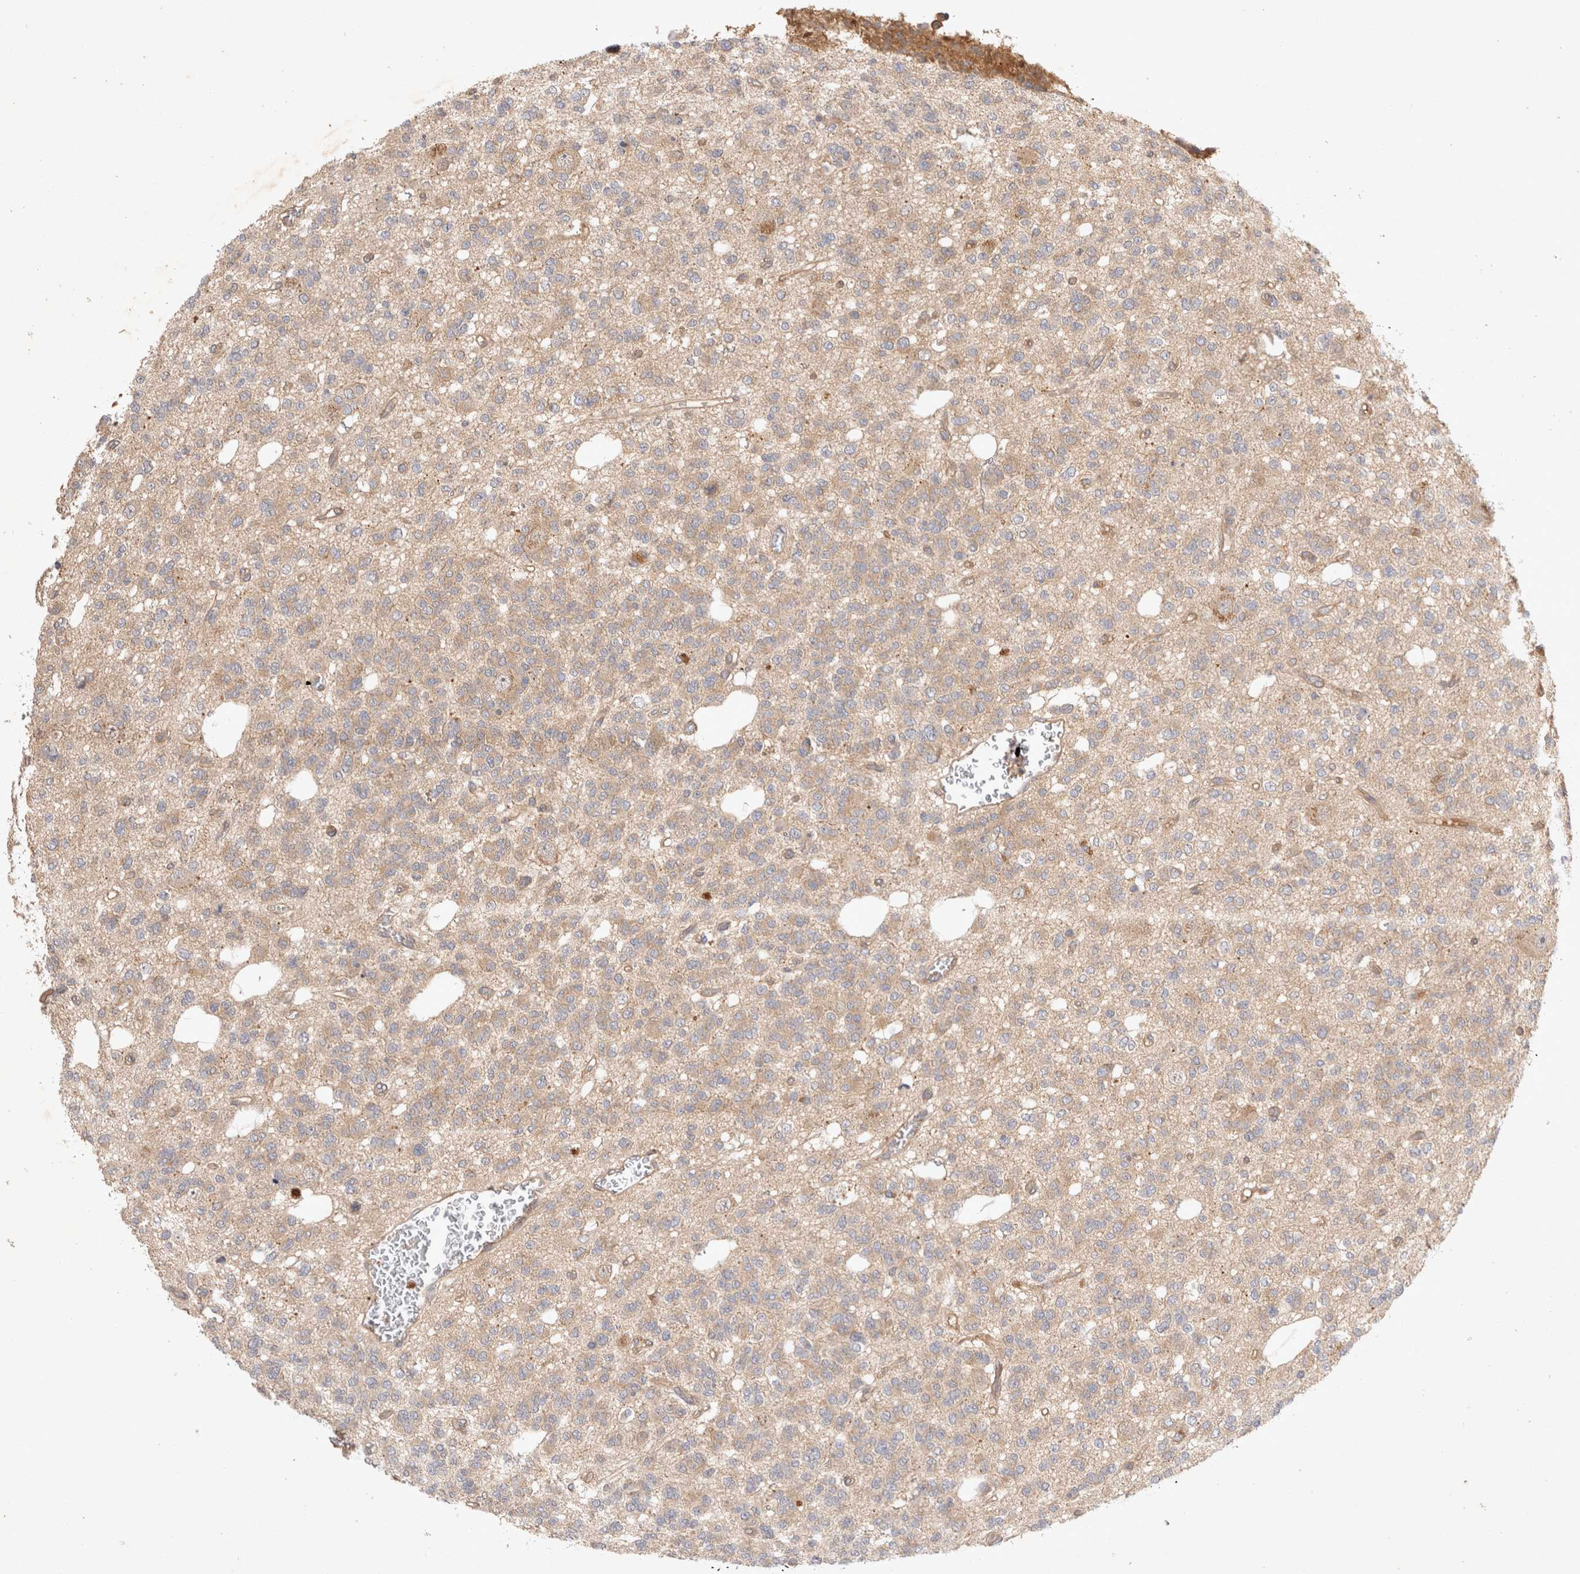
{"staining": {"intensity": "weak", "quantity": ">75%", "location": "cytoplasmic/membranous"}, "tissue": "glioma", "cell_type": "Tumor cells", "image_type": "cancer", "snomed": [{"axis": "morphology", "description": "Glioma, malignant, Low grade"}, {"axis": "topography", "description": "Brain"}], "caption": "Tumor cells show low levels of weak cytoplasmic/membranous expression in about >75% of cells in low-grade glioma (malignant).", "gene": "YES1", "patient": {"sex": "male", "age": 38}}